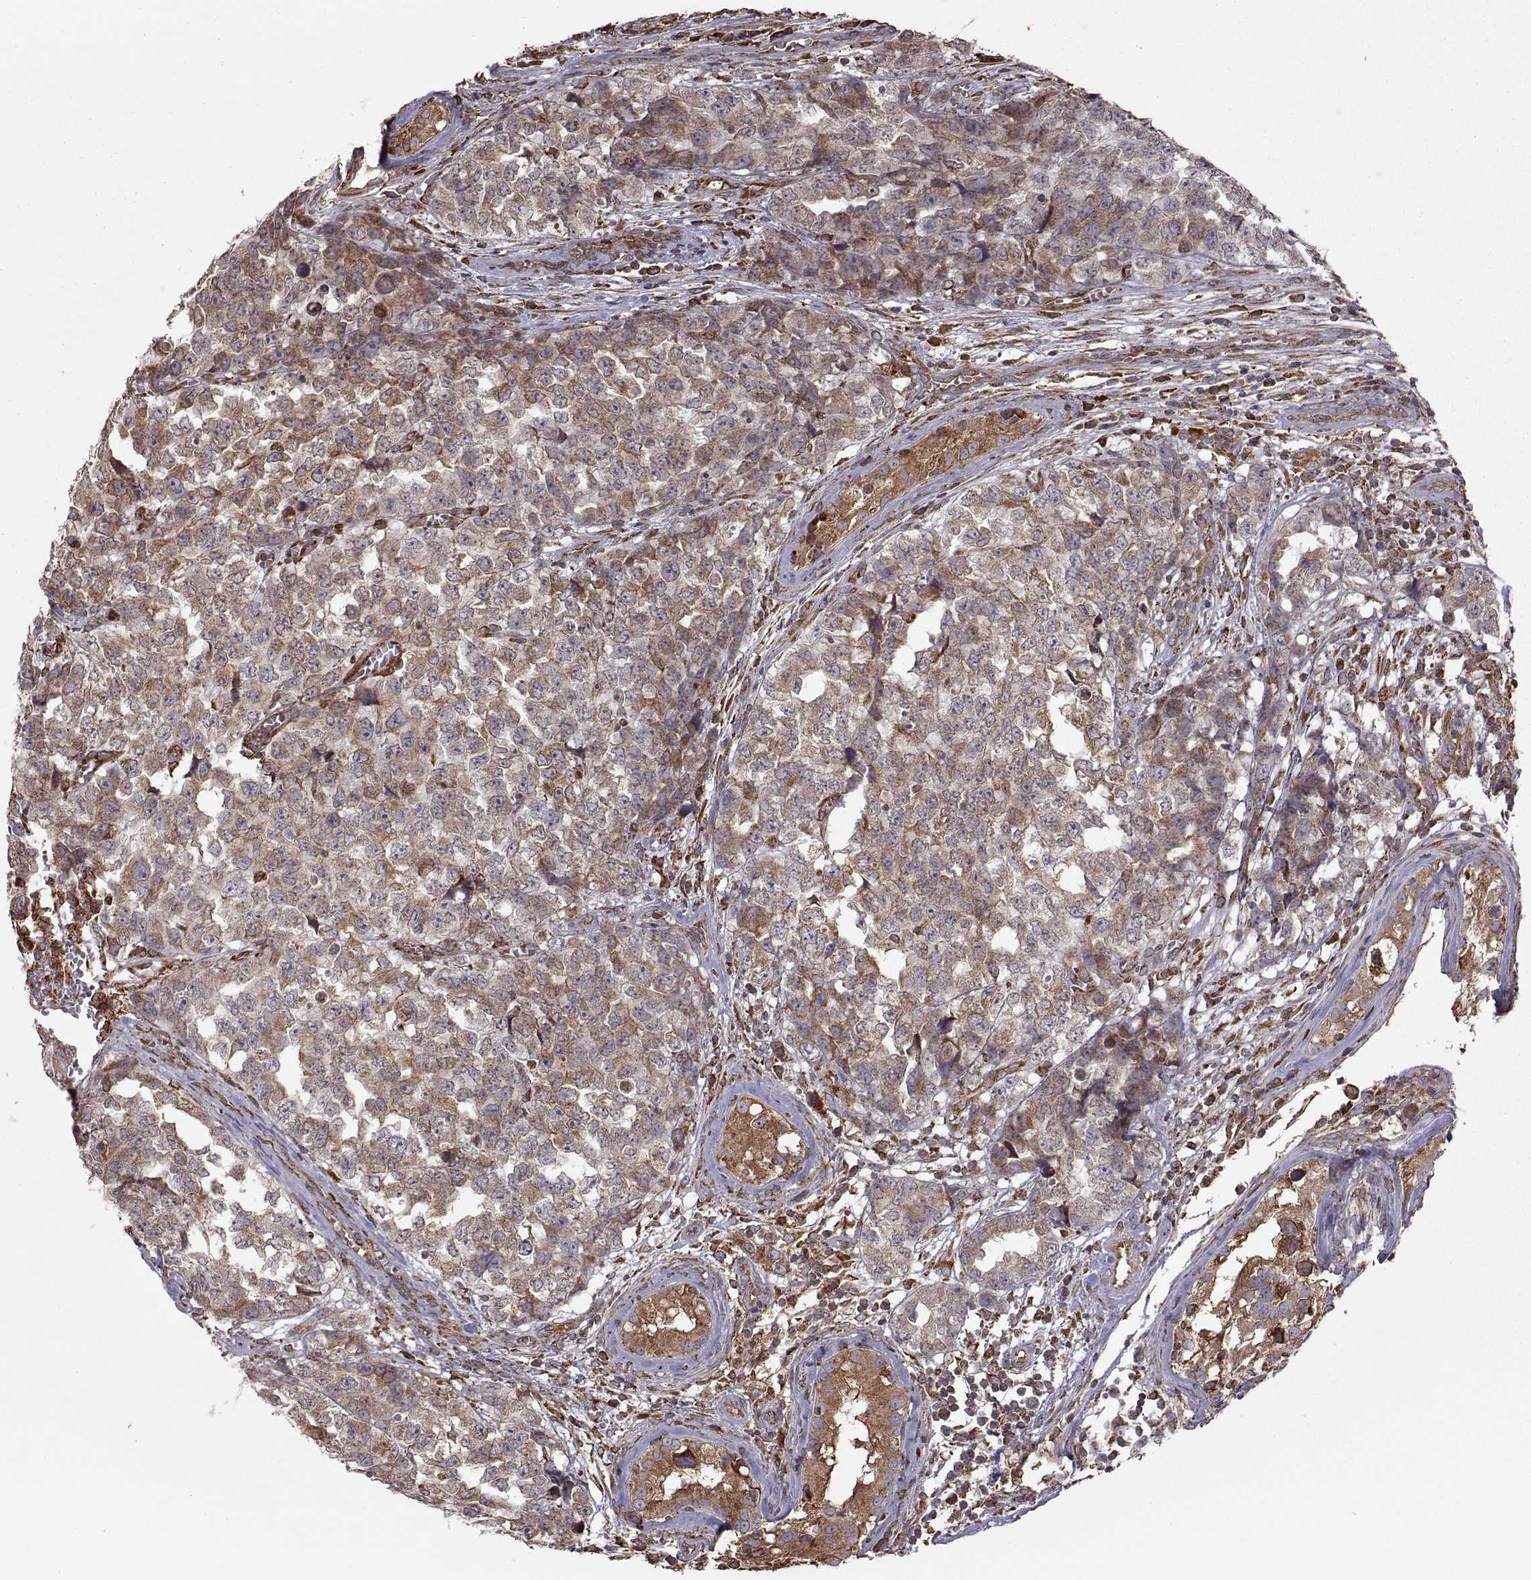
{"staining": {"intensity": "moderate", "quantity": "<25%", "location": "cytoplasmic/membranous"}, "tissue": "testis cancer", "cell_type": "Tumor cells", "image_type": "cancer", "snomed": [{"axis": "morphology", "description": "Carcinoma, Embryonal, NOS"}, {"axis": "topography", "description": "Testis"}], "caption": "Immunohistochemistry of human testis cancer (embryonal carcinoma) exhibits low levels of moderate cytoplasmic/membranous expression in approximately <25% of tumor cells.", "gene": "PDIA3", "patient": {"sex": "male", "age": 23}}